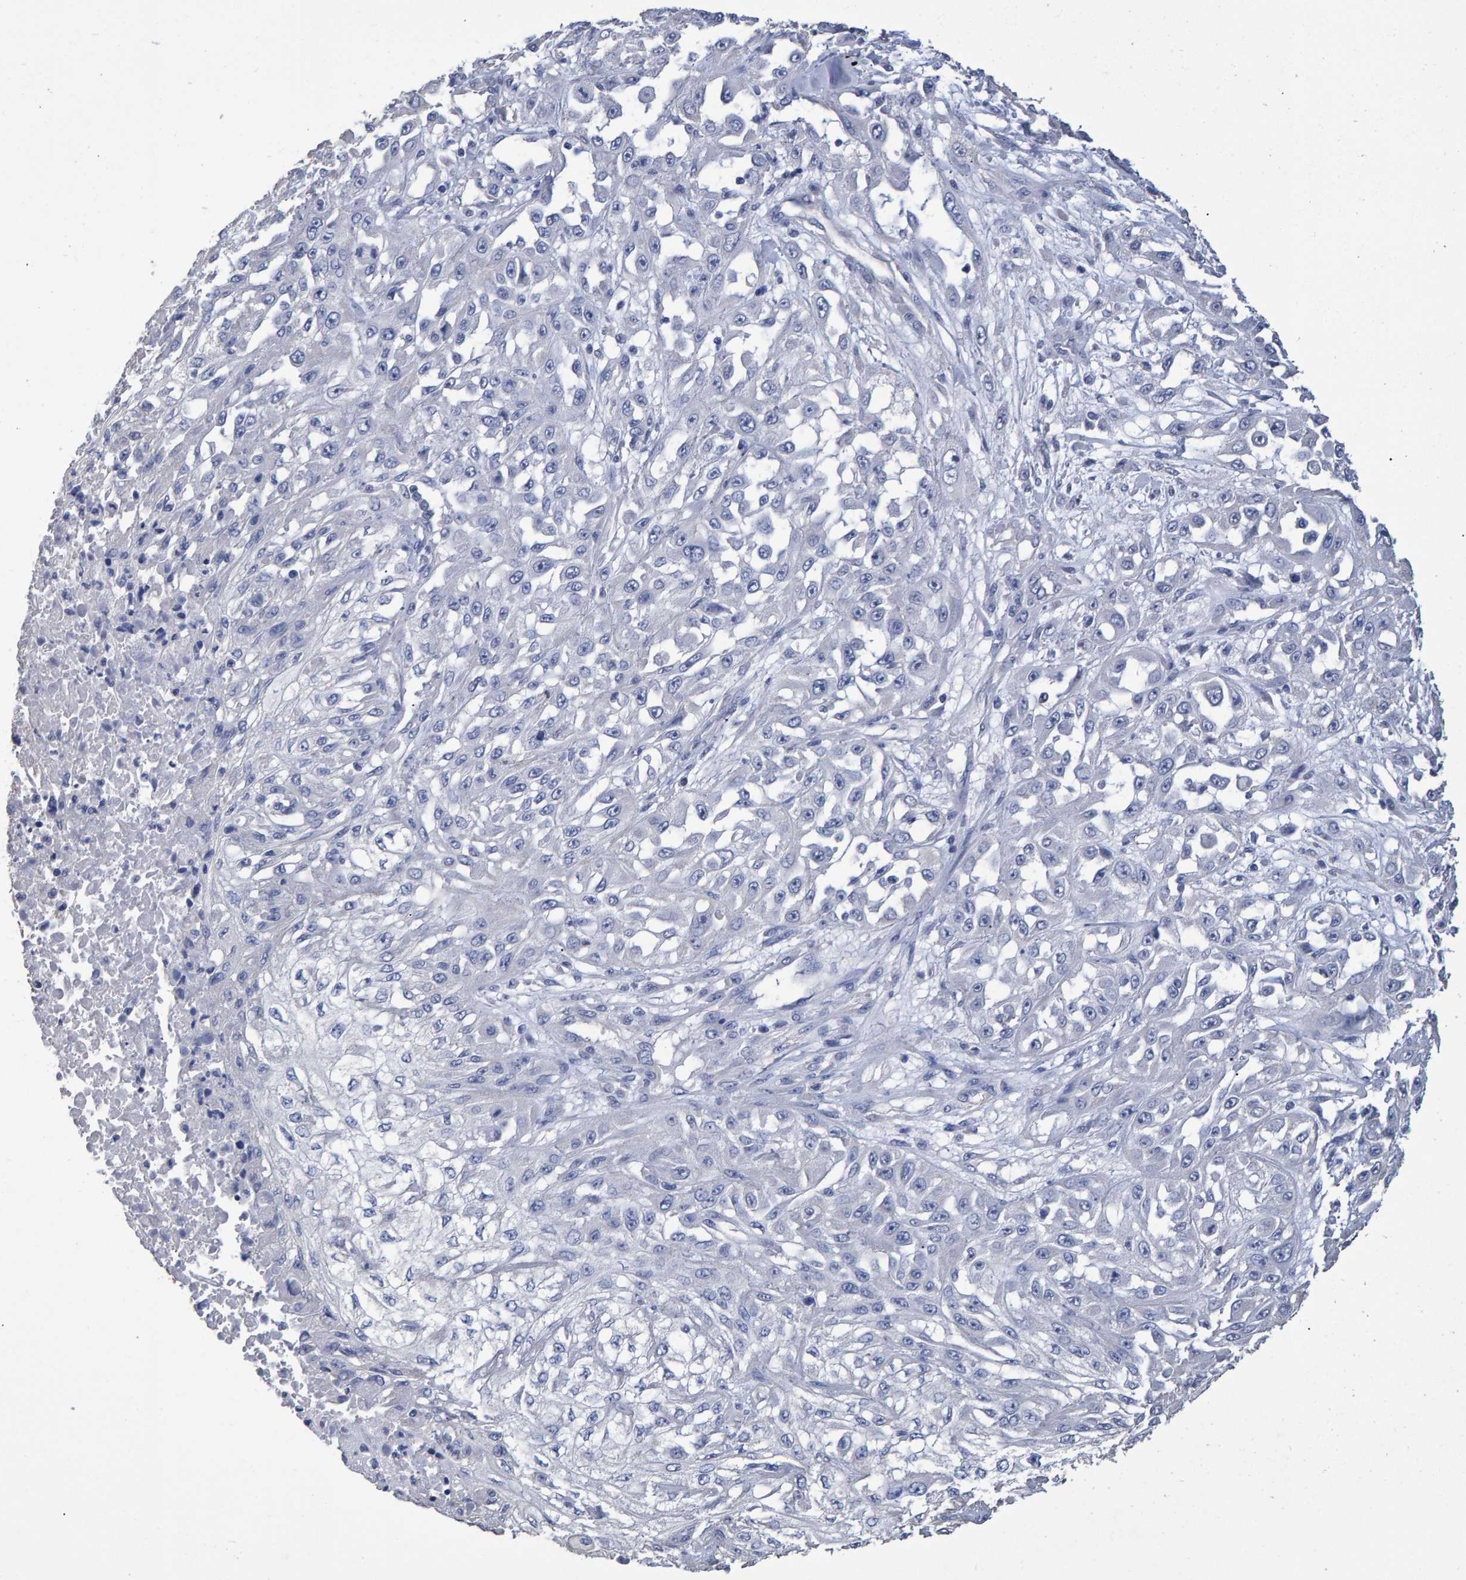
{"staining": {"intensity": "negative", "quantity": "none", "location": "none"}, "tissue": "skin cancer", "cell_type": "Tumor cells", "image_type": "cancer", "snomed": [{"axis": "morphology", "description": "Squamous cell carcinoma, NOS"}, {"axis": "morphology", "description": "Squamous cell carcinoma, metastatic, NOS"}, {"axis": "topography", "description": "Skin"}, {"axis": "topography", "description": "Lymph node"}], "caption": "The micrograph shows no staining of tumor cells in skin squamous cell carcinoma.", "gene": "HEMGN", "patient": {"sex": "male", "age": 75}}